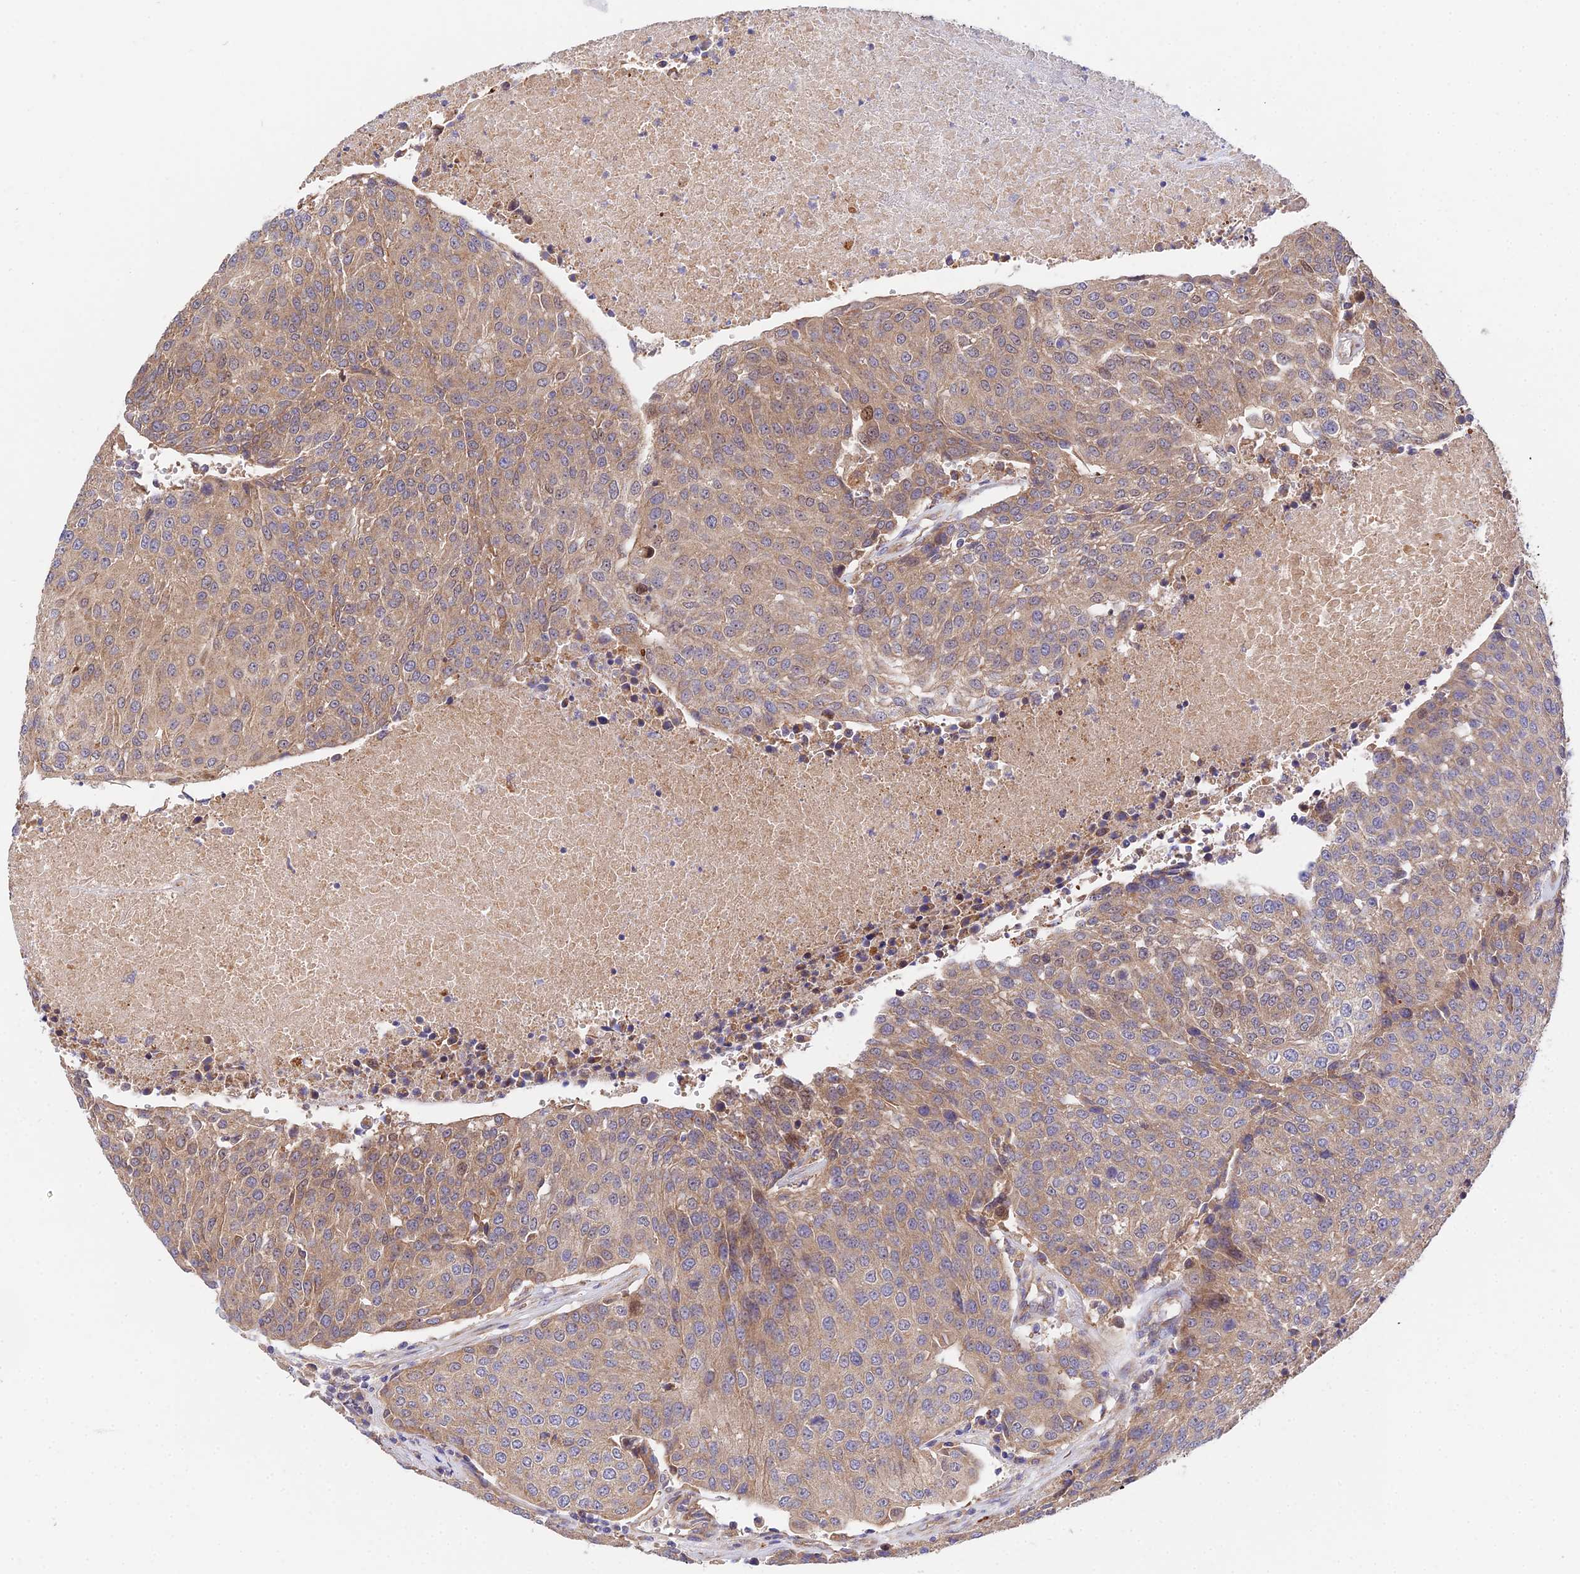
{"staining": {"intensity": "weak", "quantity": "25%-75%", "location": "cytoplasmic/membranous"}, "tissue": "urothelial cancer", "cell_type": "Tumor cells", "image_type": "cancer", "snomed": [{"axis": "morphology", "description": "Urothelial carcinoma, High grade"}, {"axis": "topography", "description": "Urinary bladder"}], "caption": "Protein staining demonstrates weak cytoplasmic/membranous staining in approximately 25%-75% of tumor cells in high-grade urothelial carcinoma. (Stains: DAB in brown, nuclei in blue, Microscopy: brightfield microscopy at high magnification).", "gene": "CDC37L1", "patient": {"sex": "female", "age": 85}}